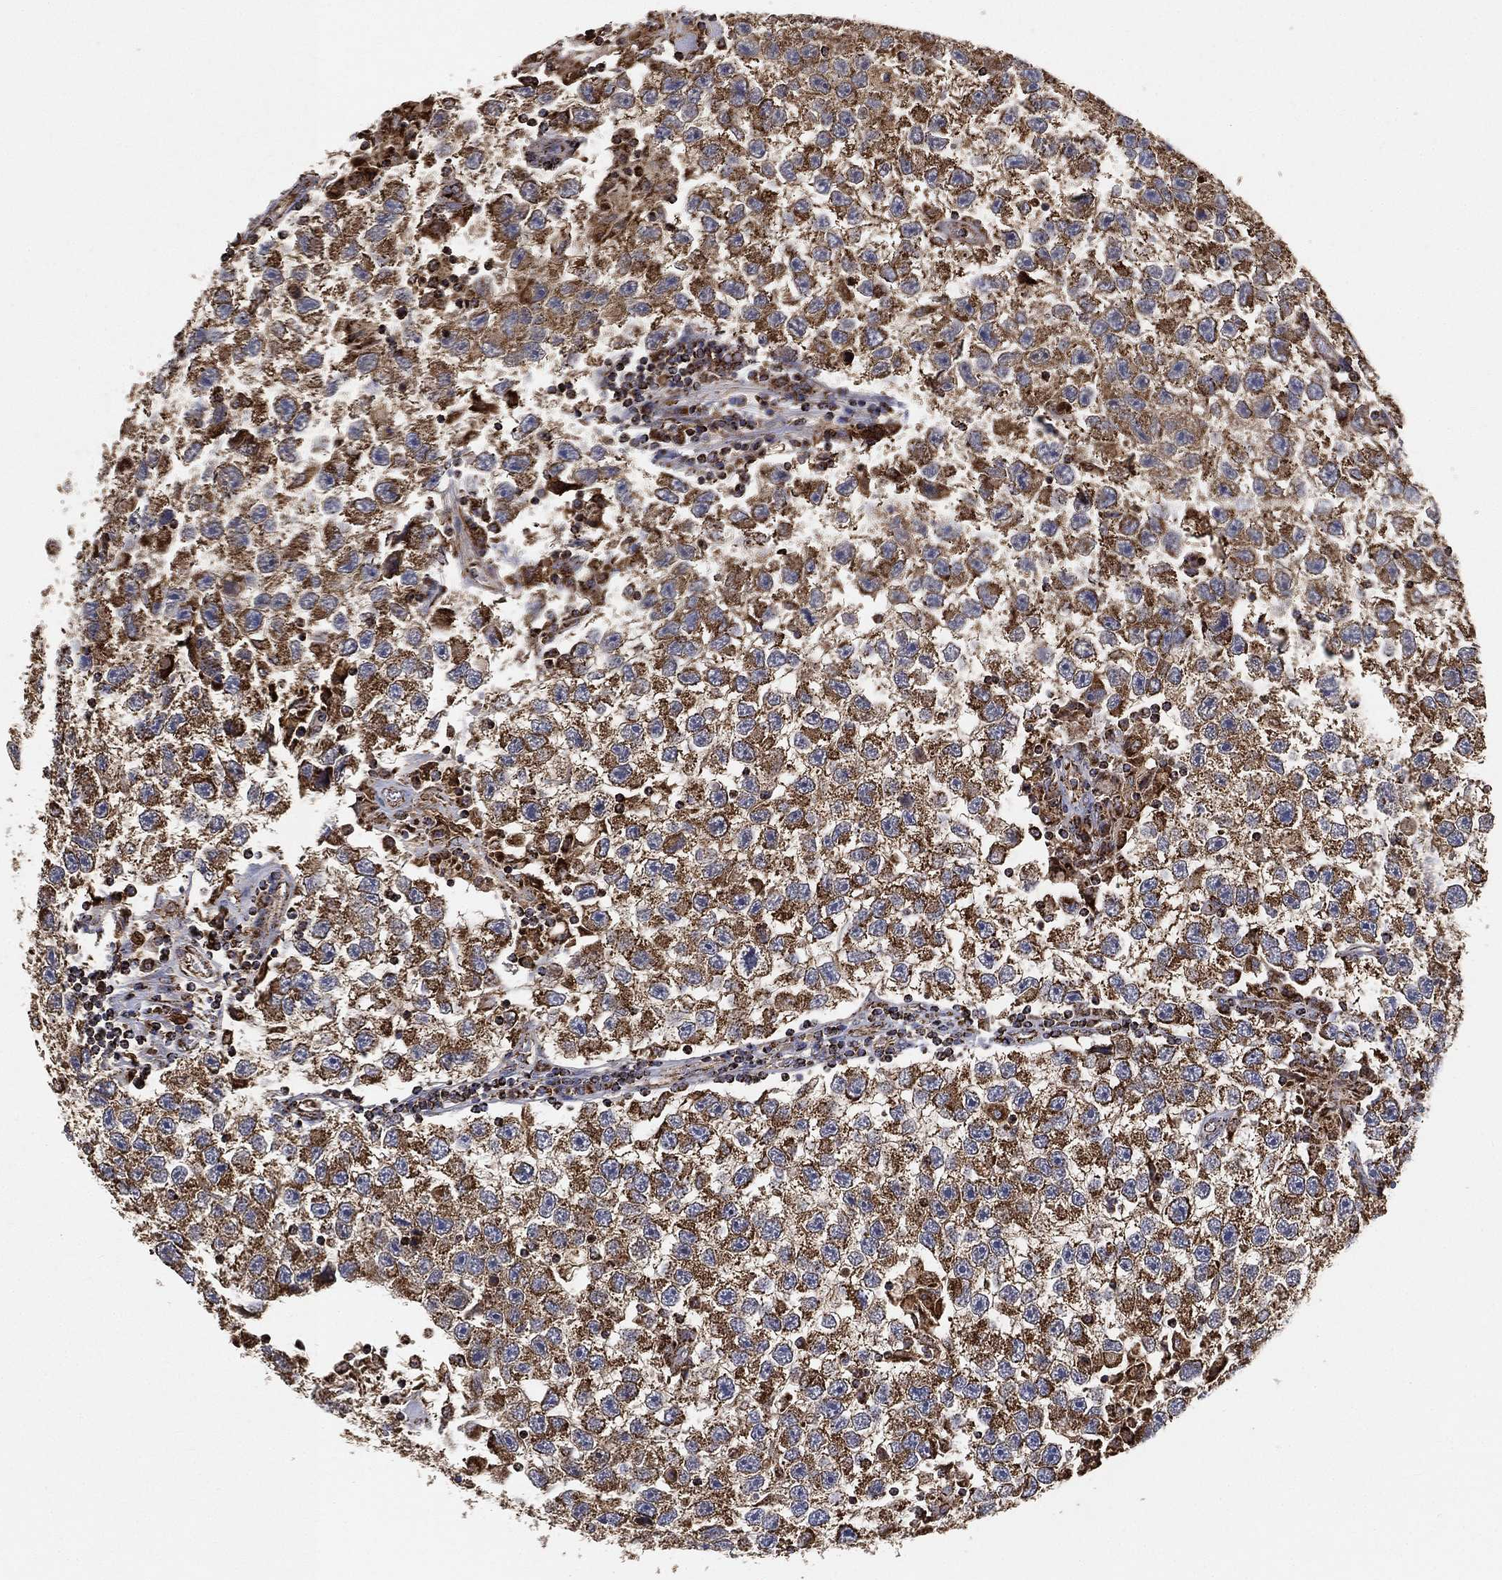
{"staining": {"intensity": "strong", "quantity": ">75%", "location": "cytoplasmic/membranous"}, "tissue": "testis cancer", "cell_type": "Tumor cells", "image_type": "cancer", "snomed": [{"axis": "morphology", "description": "Seminoma, NOS"}, {"axis": "topography", "description": "Testis"}], "caption": "Immunohistochemistry (DAB (3,3'-diaminobenzidine)) staining of human testis cancer (seminoma) demonstrates strong cytoplasmic/membranous protein staining in approximately >75% of tumor cells. (Brightfield microscopy of DAB IHC at high magnification).", "gene": "SLC38A7", "patient": {"sex": "male", "age": 26}}